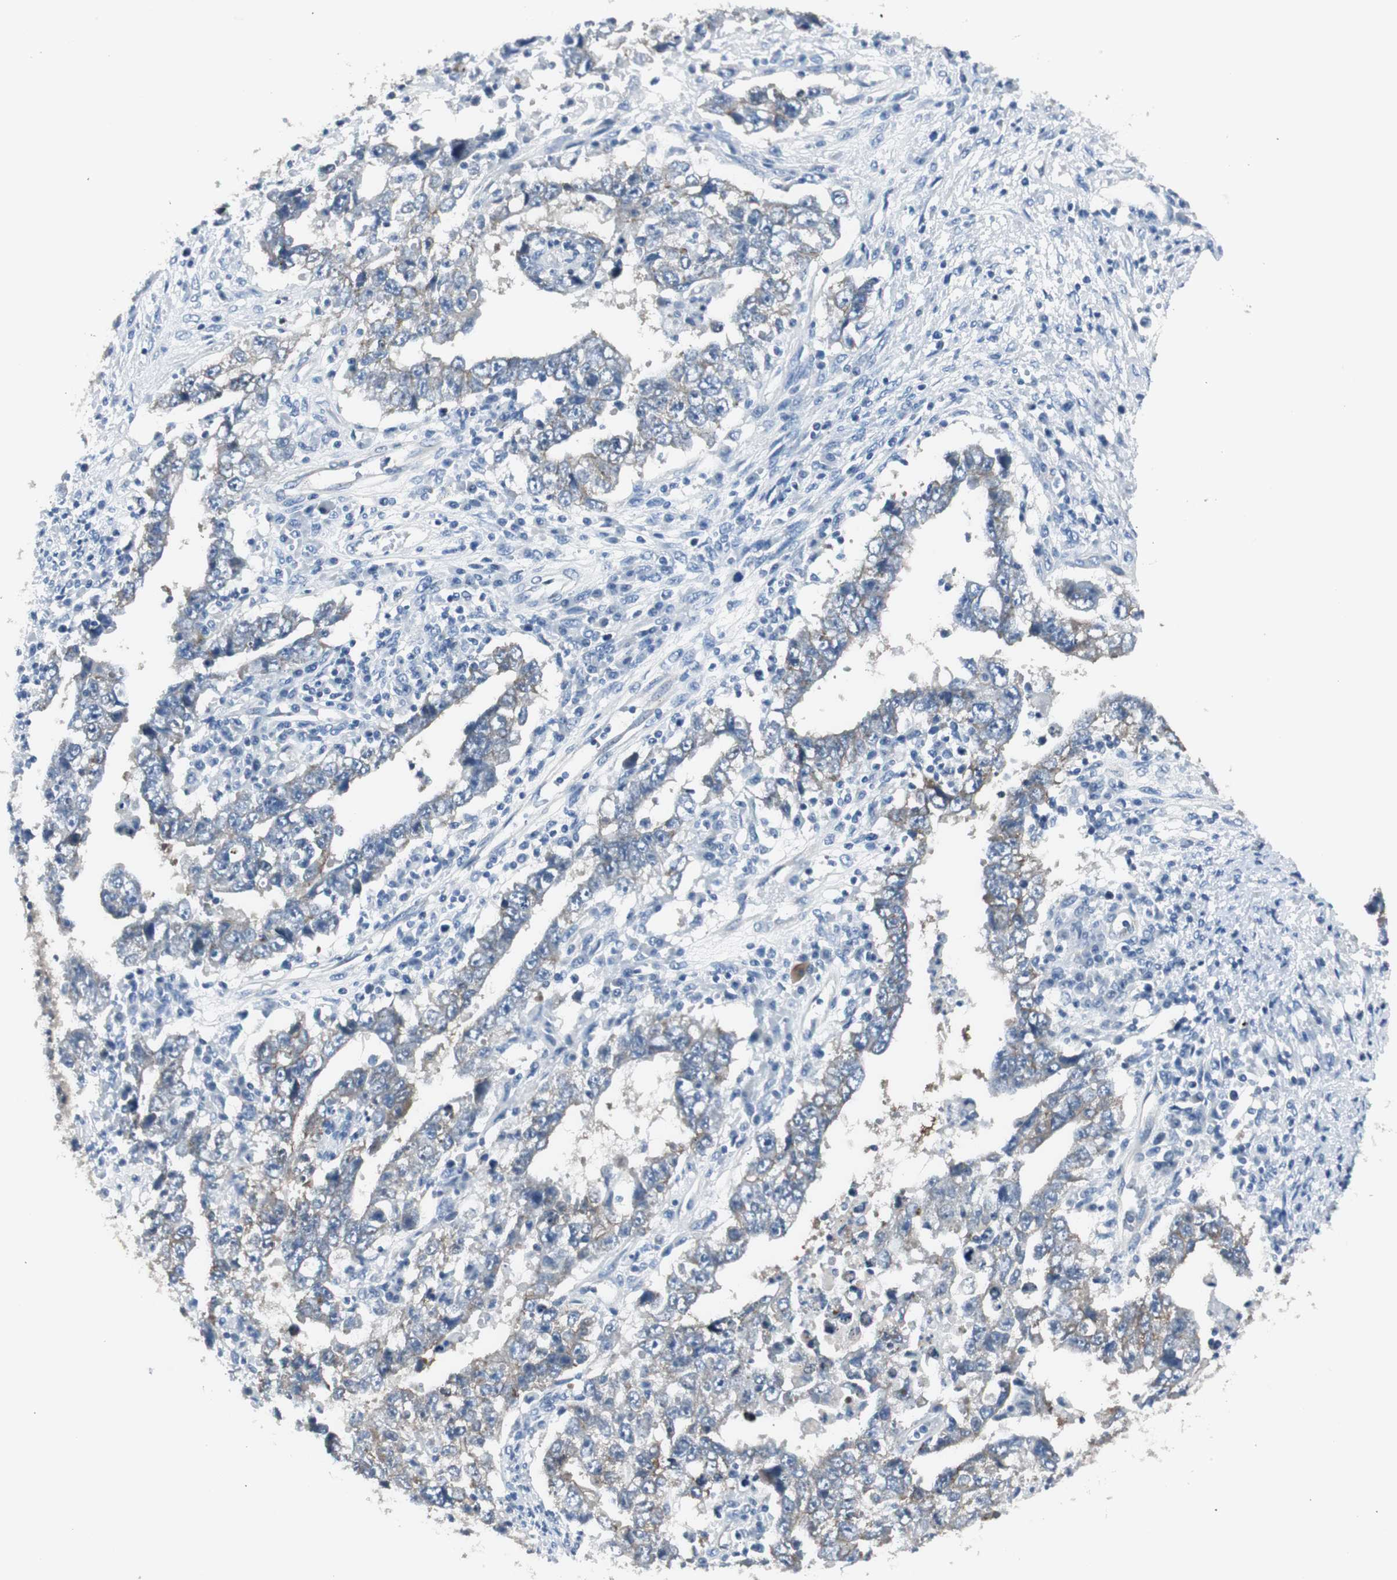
{"staining": {"intensity": "moderate", "quantity": ">75%", "location": "cytoplasmic/membranous"}, "tissue": "testis cancer", "cell_type": "Tumor cells", "image_type": "cancer", "snomed": [{"axis": "morphology", "description": "Carcinoma, Embryonal, NOS"}, {"axis": "topography", "description": "Testis"}], "caption": "Moderate cytoplasmic/membranous positivity for a protein is seen in about >75% of tumor cells of testis cancer (embryonal carcinoma) using IHC.", "gene": "STXBP4", "patient": {"sex": "male", "age": 26}}